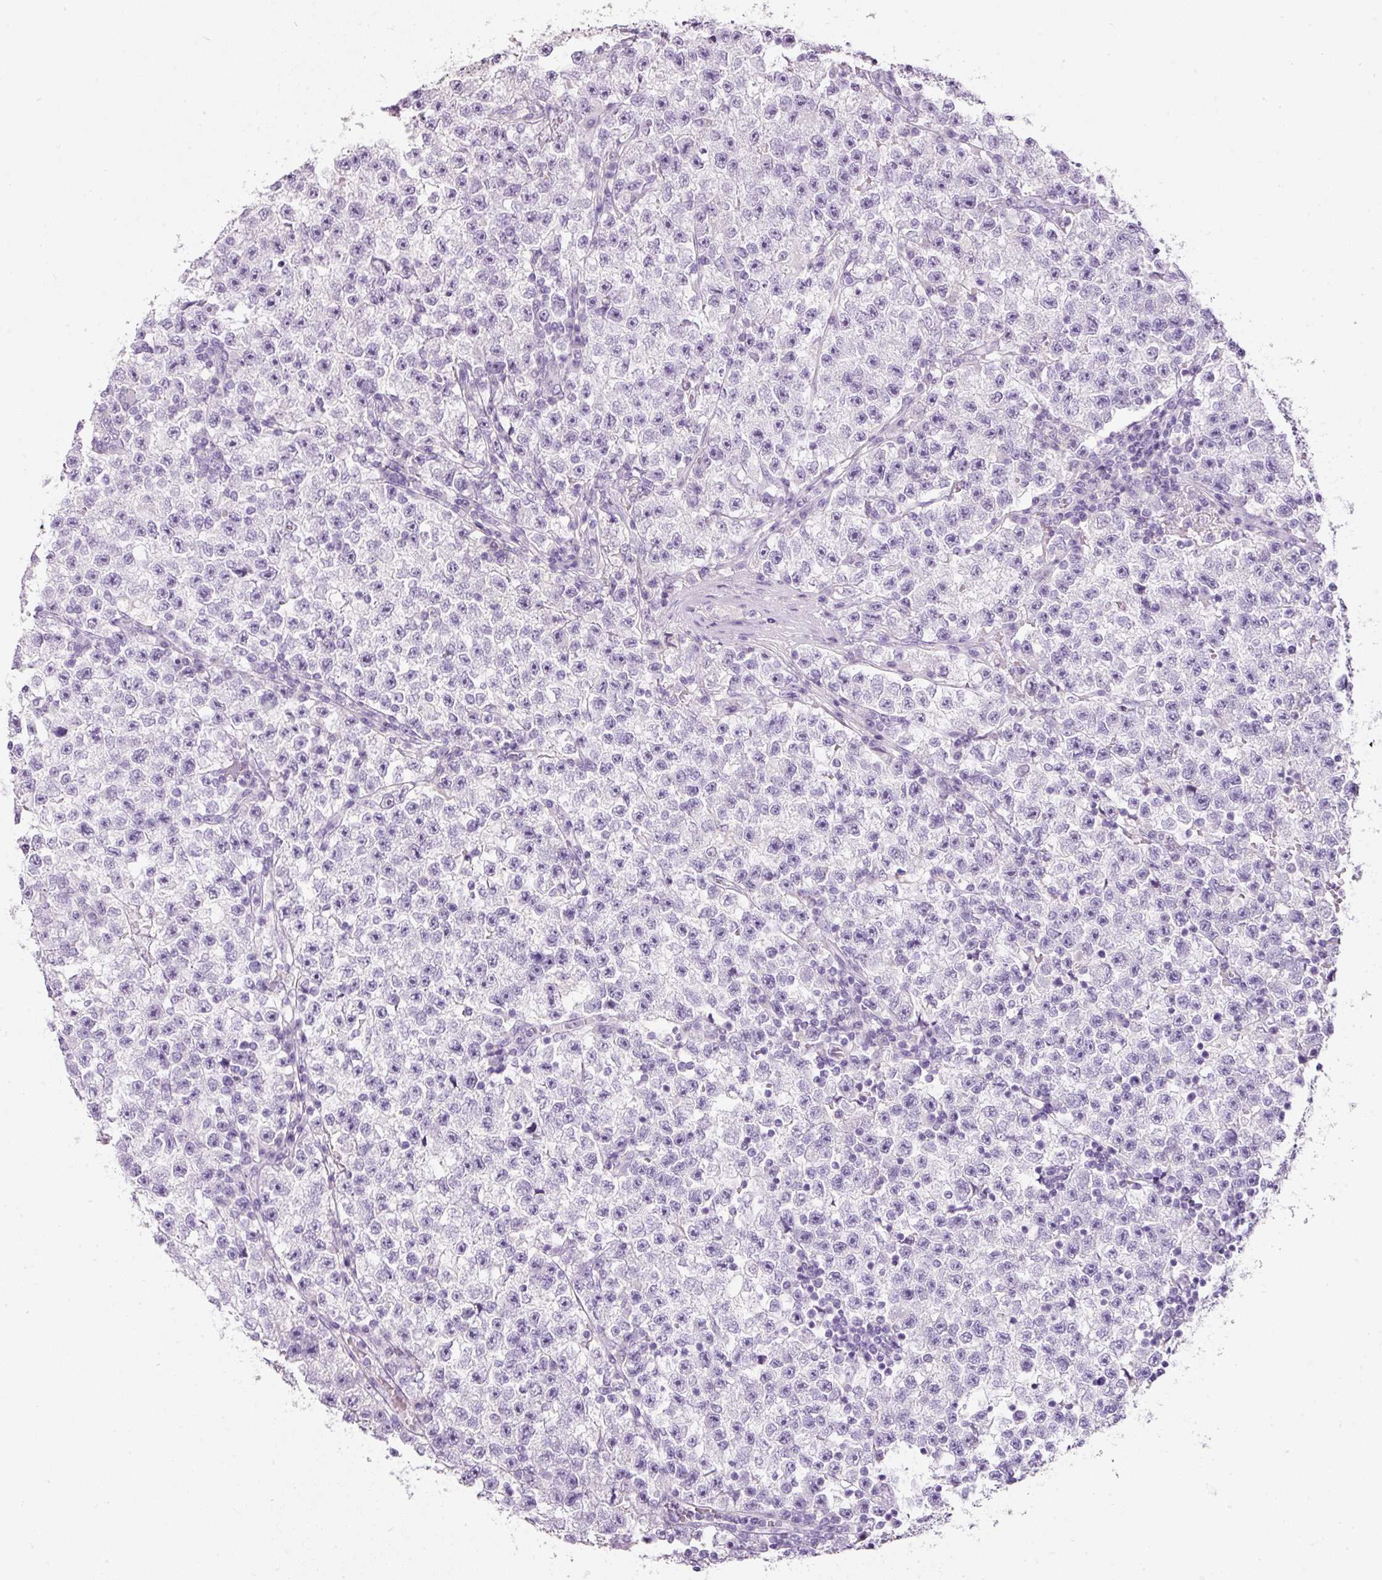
{"staining": {"intensity": "negative", "quantity": "none", "location": "none"}, "tissue": "testis cancer", "cell_type": "Tumor cells", "image_type": "cancer", "snomed": [{"axis": "morphology", "description": "Seminoma, NOS"}, {"axis": "topography", "description": "Testis"}], "caption": "There is no significant expression in tumor cells of testis seminoma. Brightfield microscopy of immunohistochemistry (IHC) stained with DAB (3,3'-diaminobenzidine) (brown) and hematoxylin (blue), captured at high magnification.", "gene": "DNM1", "patient": {"sex": "male", "age": 22}}